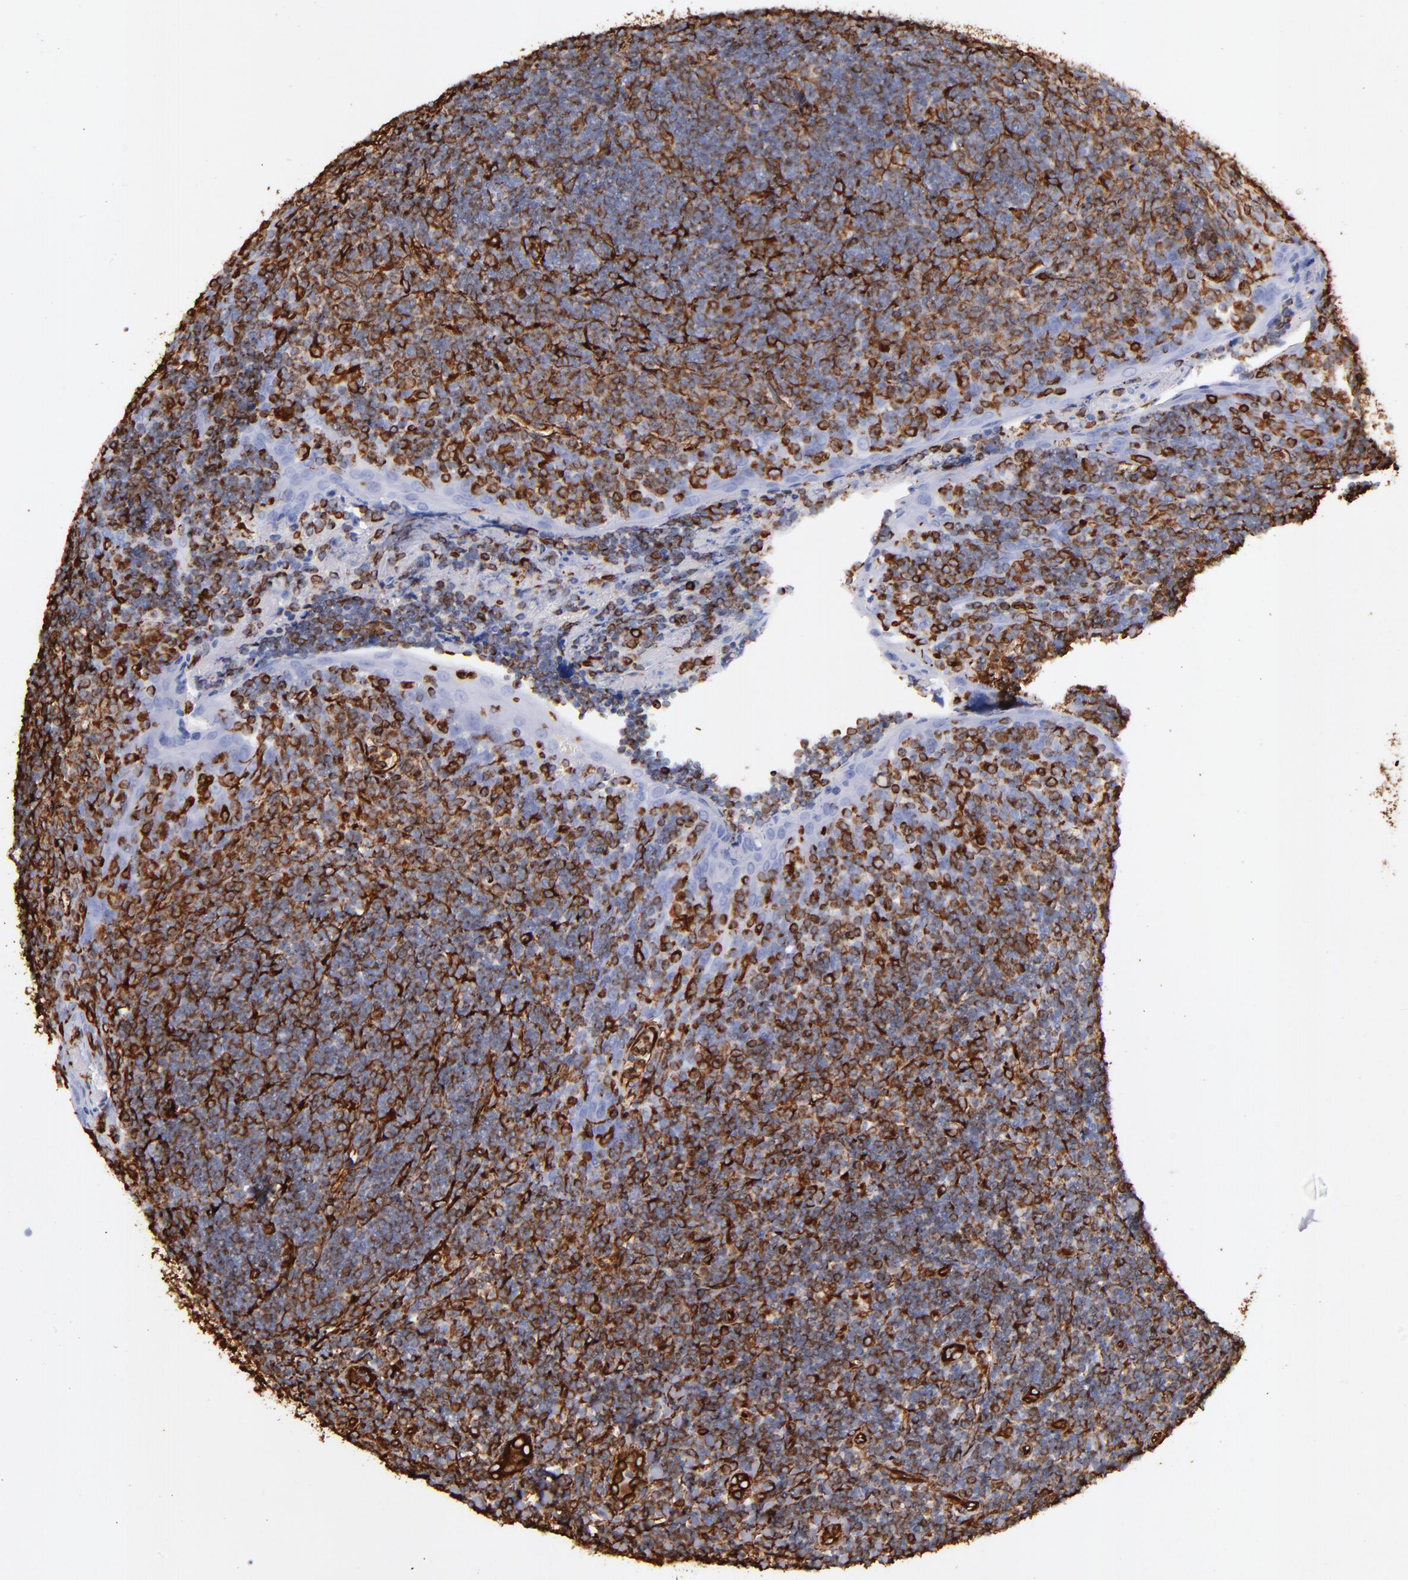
{"staining": {"intensity": "strong", "quantity": "25%-75%", "location": "cytoplasmic/membranous"}, "tissue": "tonsil", "cell_type": "Germinal center cells", "image_type": "normal", "snomed": [{"axis": "morphology", "description": "Normal tissue, NOS"}, {"axis": "topography", "description": "Tonsil"}], "caption": "IHC histopathology image of normal tonsil stained for a protein (brown), which displays high levels of strong cytoplasmic/membranous positivity in approximately 25%-75% of germinal center cells.", "gene": "VIM", "patient": {"sex": "male", "age": 20}}